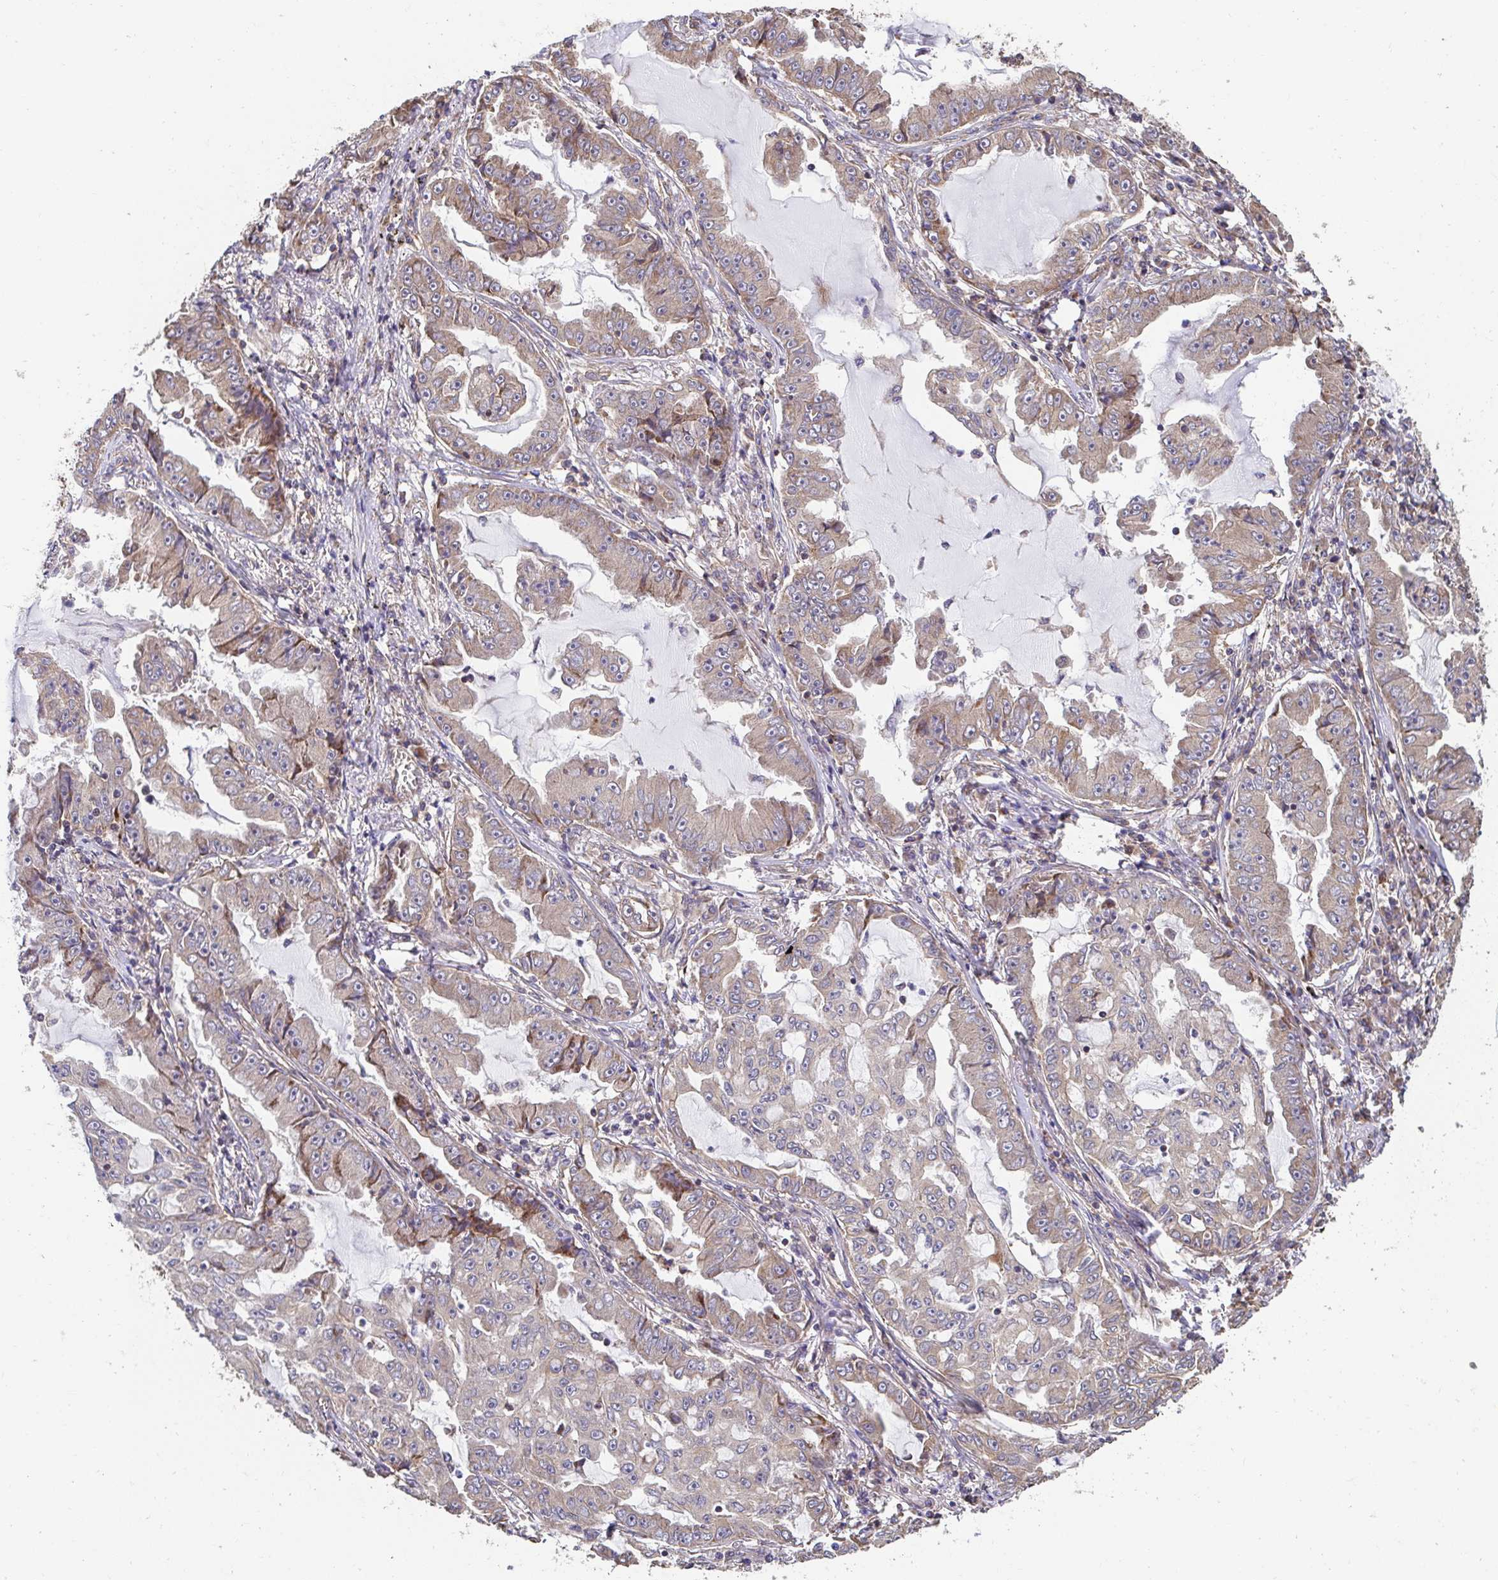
{"staining": {"intensity": "weak", "quantity": "25%-75%", "location": "cytoplasmic/membranous"}, "tissue": "lung cancer", "cell_type": "Tumor cells", "image_type": "cancer", "snomed": [{"axis": "morphology", "description": "Adenocarcinoma, NOS"}, {"axis": "topography", "description": "Lung"}], "caption": "This photomicrograph displays IHC staining of adenocarcinoma (lung), with low weak cytoplasmic/membranous expression in about 25%-75% of tumor cells.", "gene": "APBB1", "patient": {"sex": "female", "age": 52}}